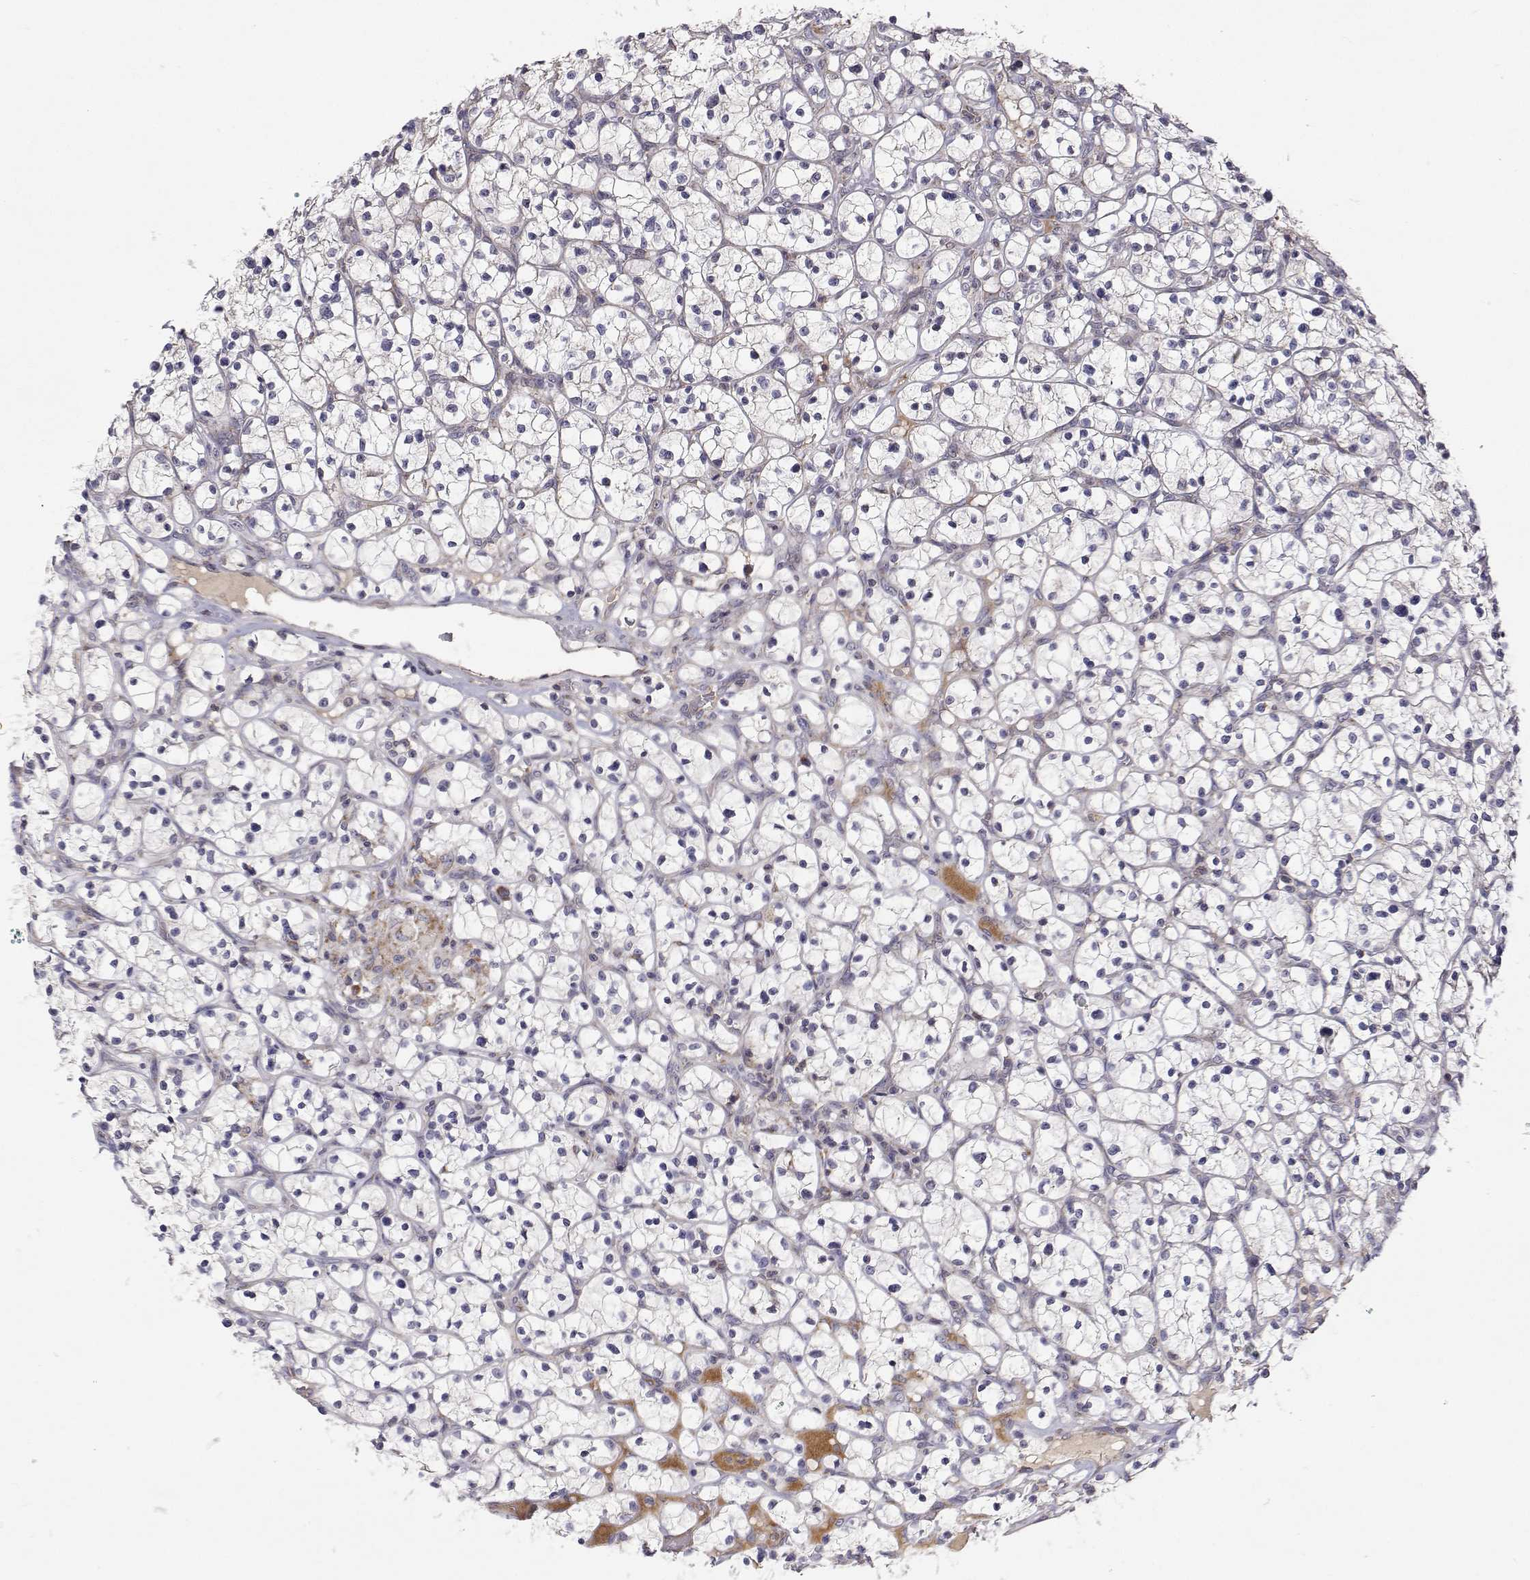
{"staining": {"intensity": "negative", "quantity": "none", "location": "none"}, "tissue": "renal cancer", "cell_type": "Tumor cells", "image_type": "cancer", "snomed": [{"axis": "morphology", "description": "Adenocarcinoma, NOS"}, {"axis": "topography", "description": "Kidney"}], "caption": "The image displays no significant positivity in tumor cells of renal cancer.", "gene": "MRPL3", "patient": {"sex": "female", "age": 64}}